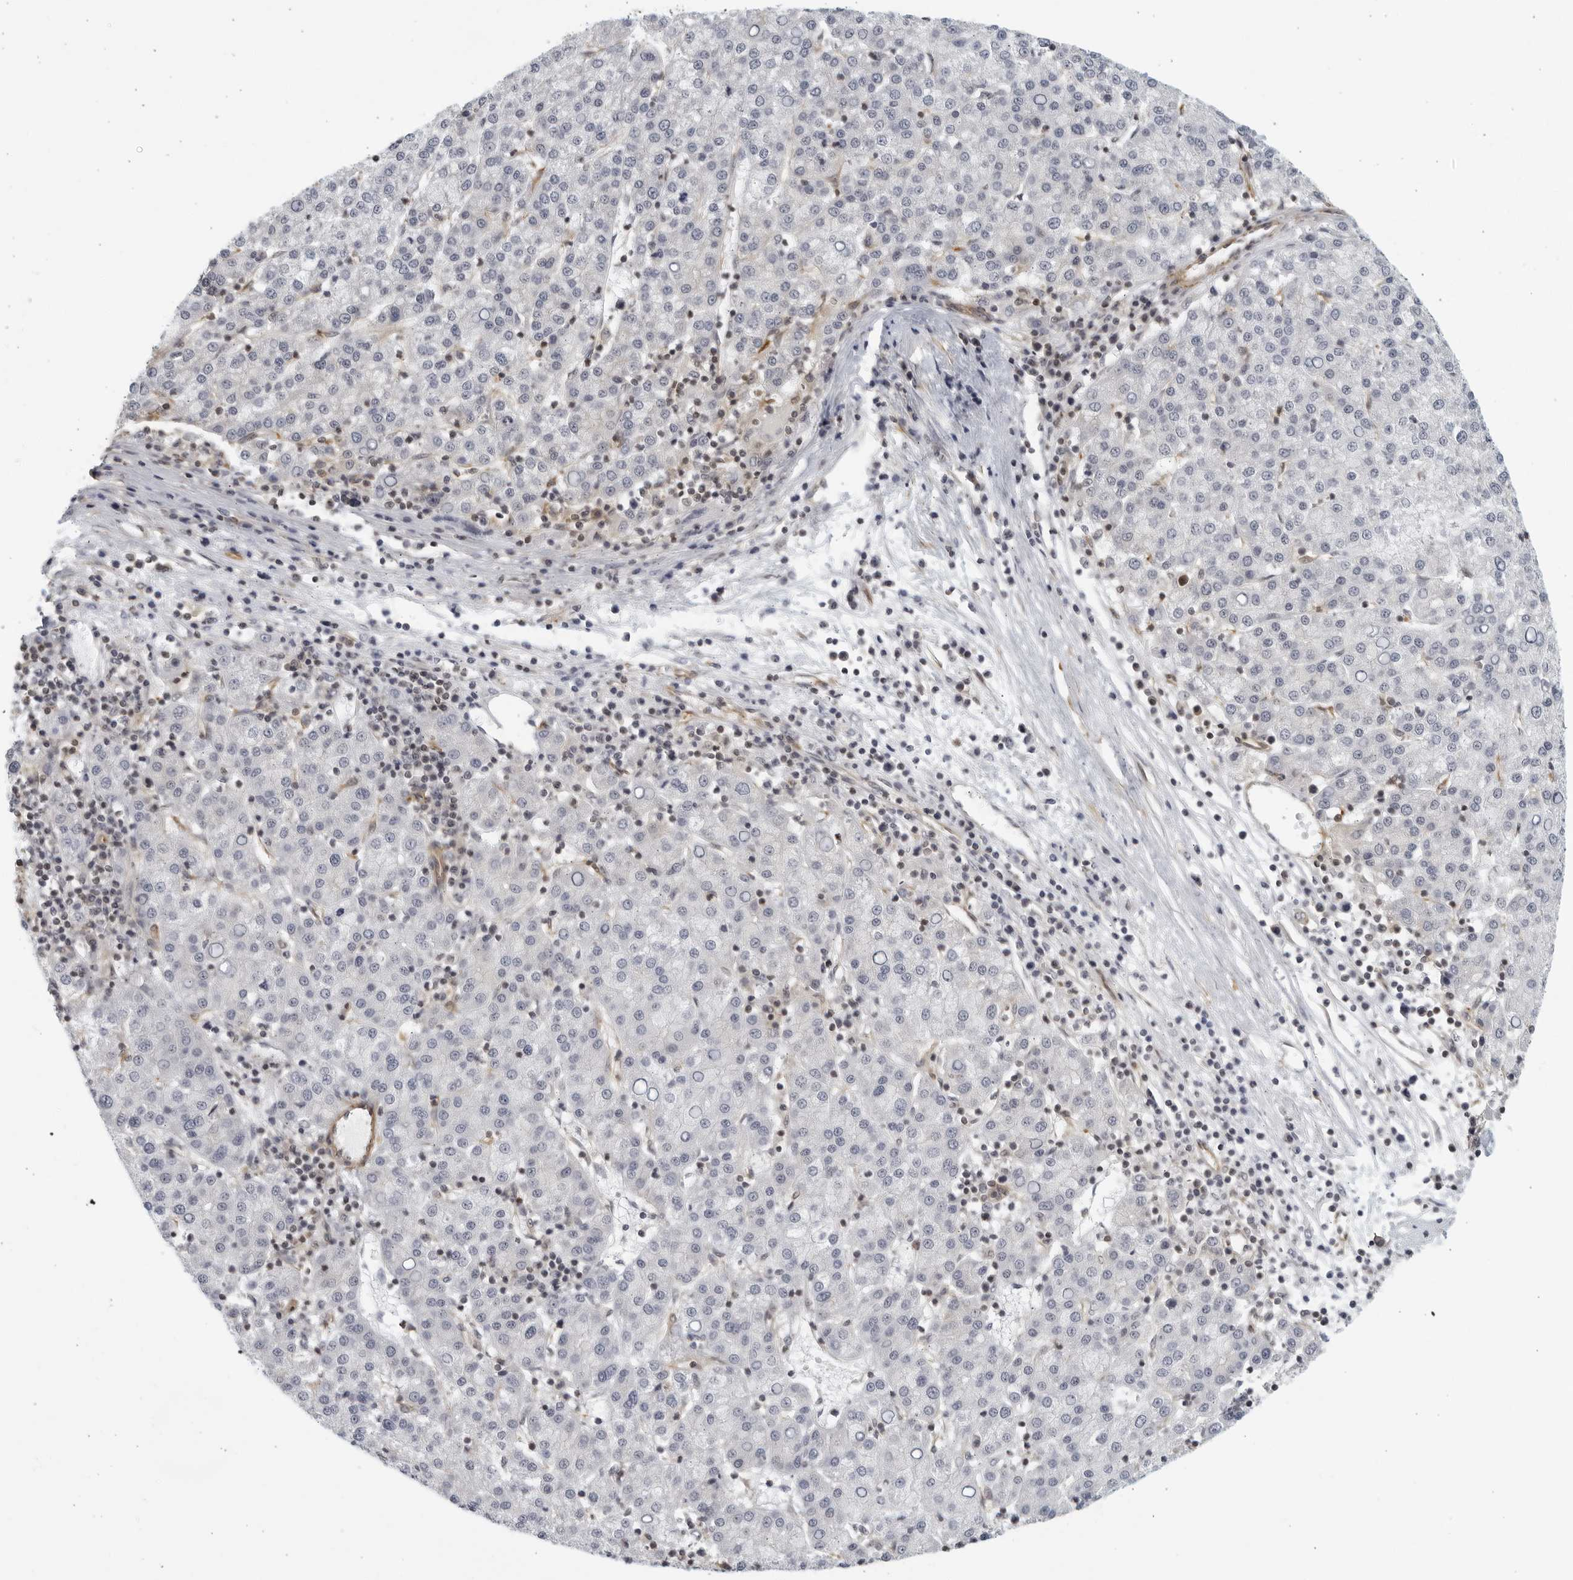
{"staining": {"intensity": "negative", "quantity": "none", "location": "none"}, "tissue": "liver cancer", "cell_type": "Tumor cells", "image_type": "cancer", "snomed": [{"axis": "morphology", "description": "Carcinoma, Hepatocellular, NOS"}, {"axis": "topography", "description": "Liver"}], "caption": "Hepatocellular carcinoma (liver) was stained to show a protein in brown. There is no significant expression in tumor cells.", "gene": "SERTAD4", "patient": {"sex": "female", "age": 58}}